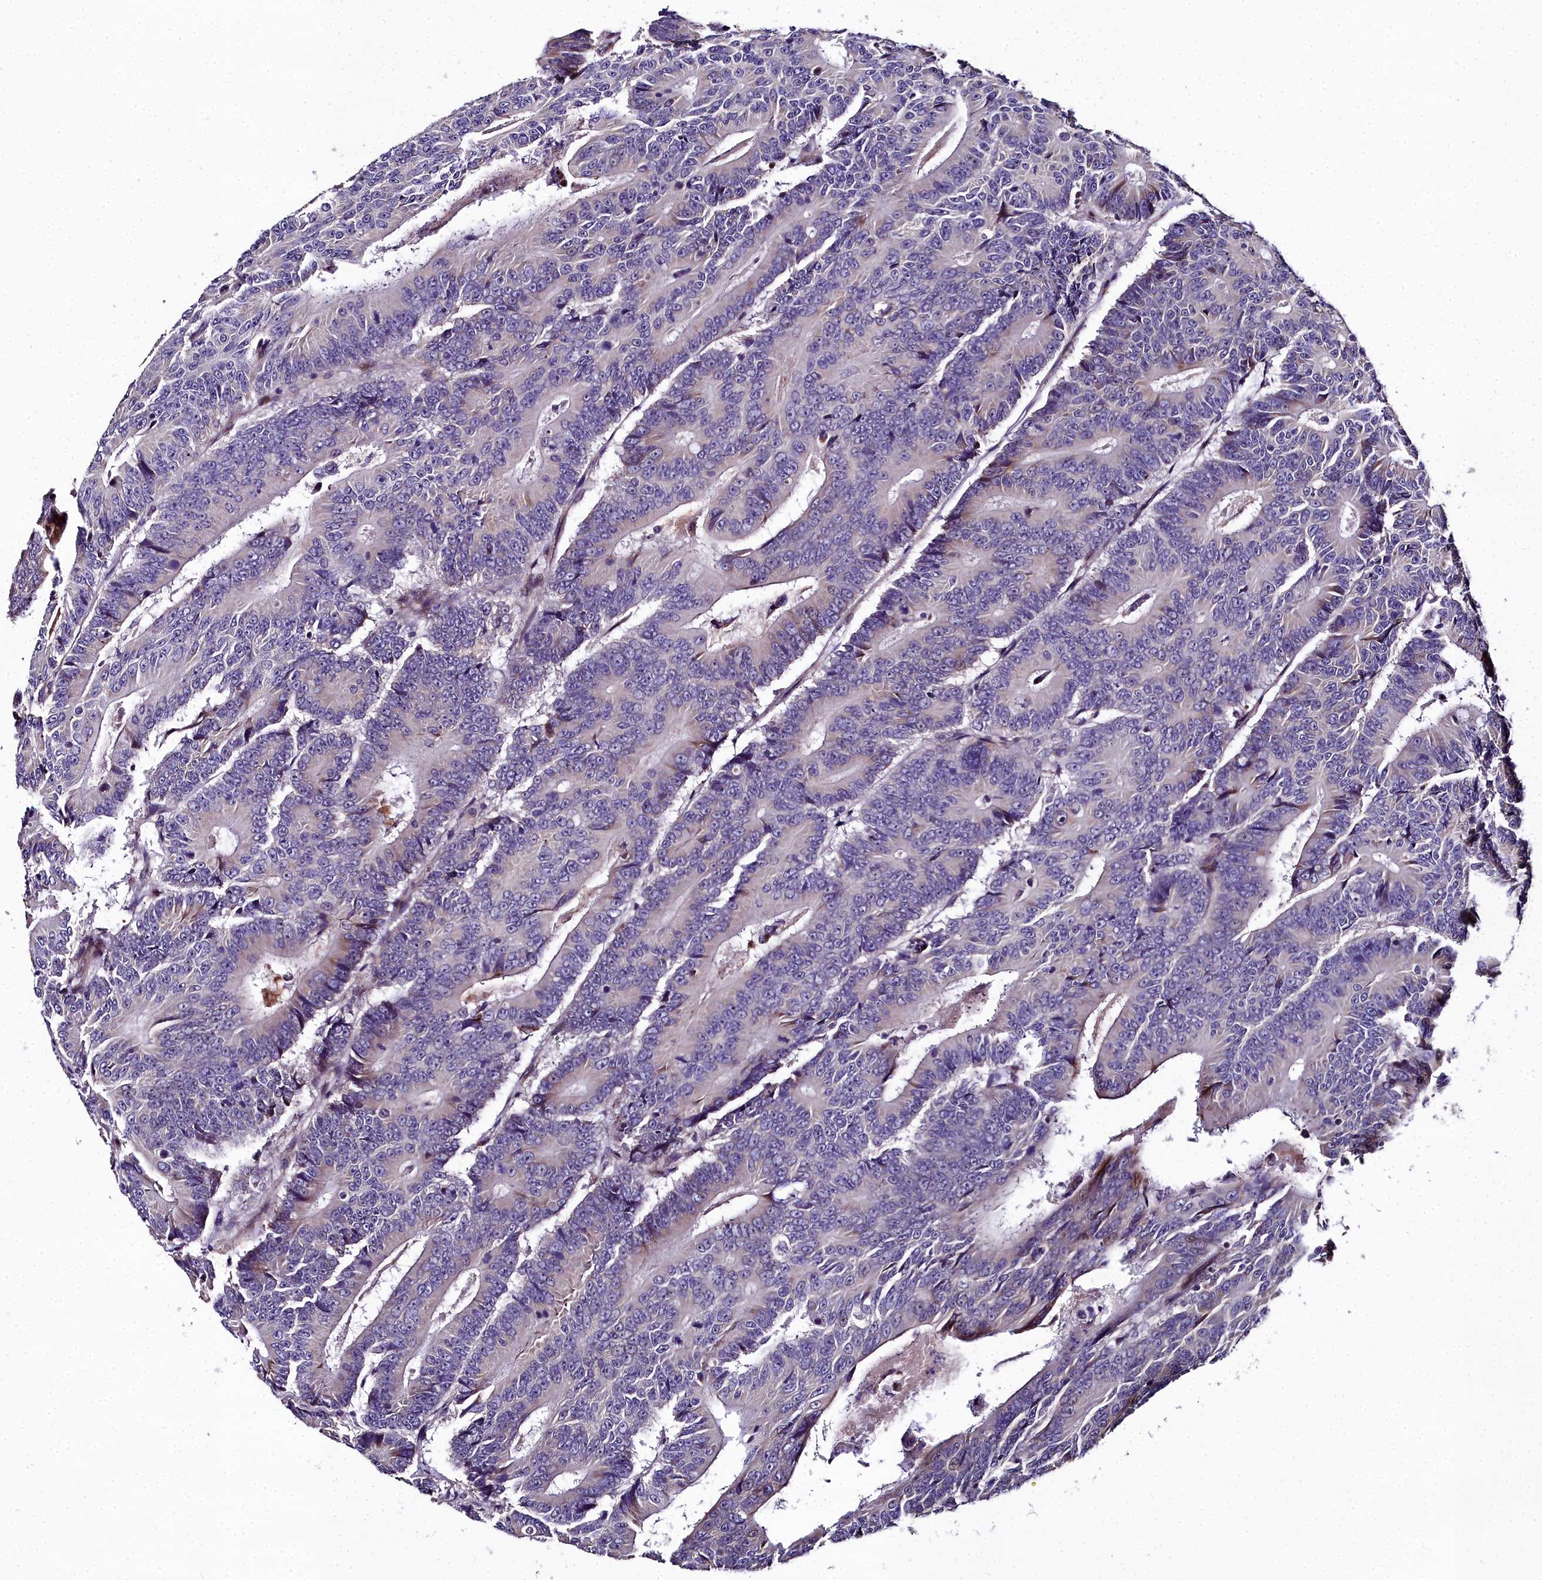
{"staining": {"intensity": "negative", "quantity": "none", "location": "none"}, "tissue": "colorectal cancer", "cell_type": "Tumor cells", "image_type": "cancer", "snomed": [{"axis": "morphology", "description": "Adenocarcinoma, NOS"}, {"axis": "topography", "description": "Colon"}], "caption": "This is an immunohistochemistry histopathology image of colorectal adenocarcinoma. There is no staining in tumor cells.", "gene": "AP1M1", "patient": {"sex": "male", "age": 83}}